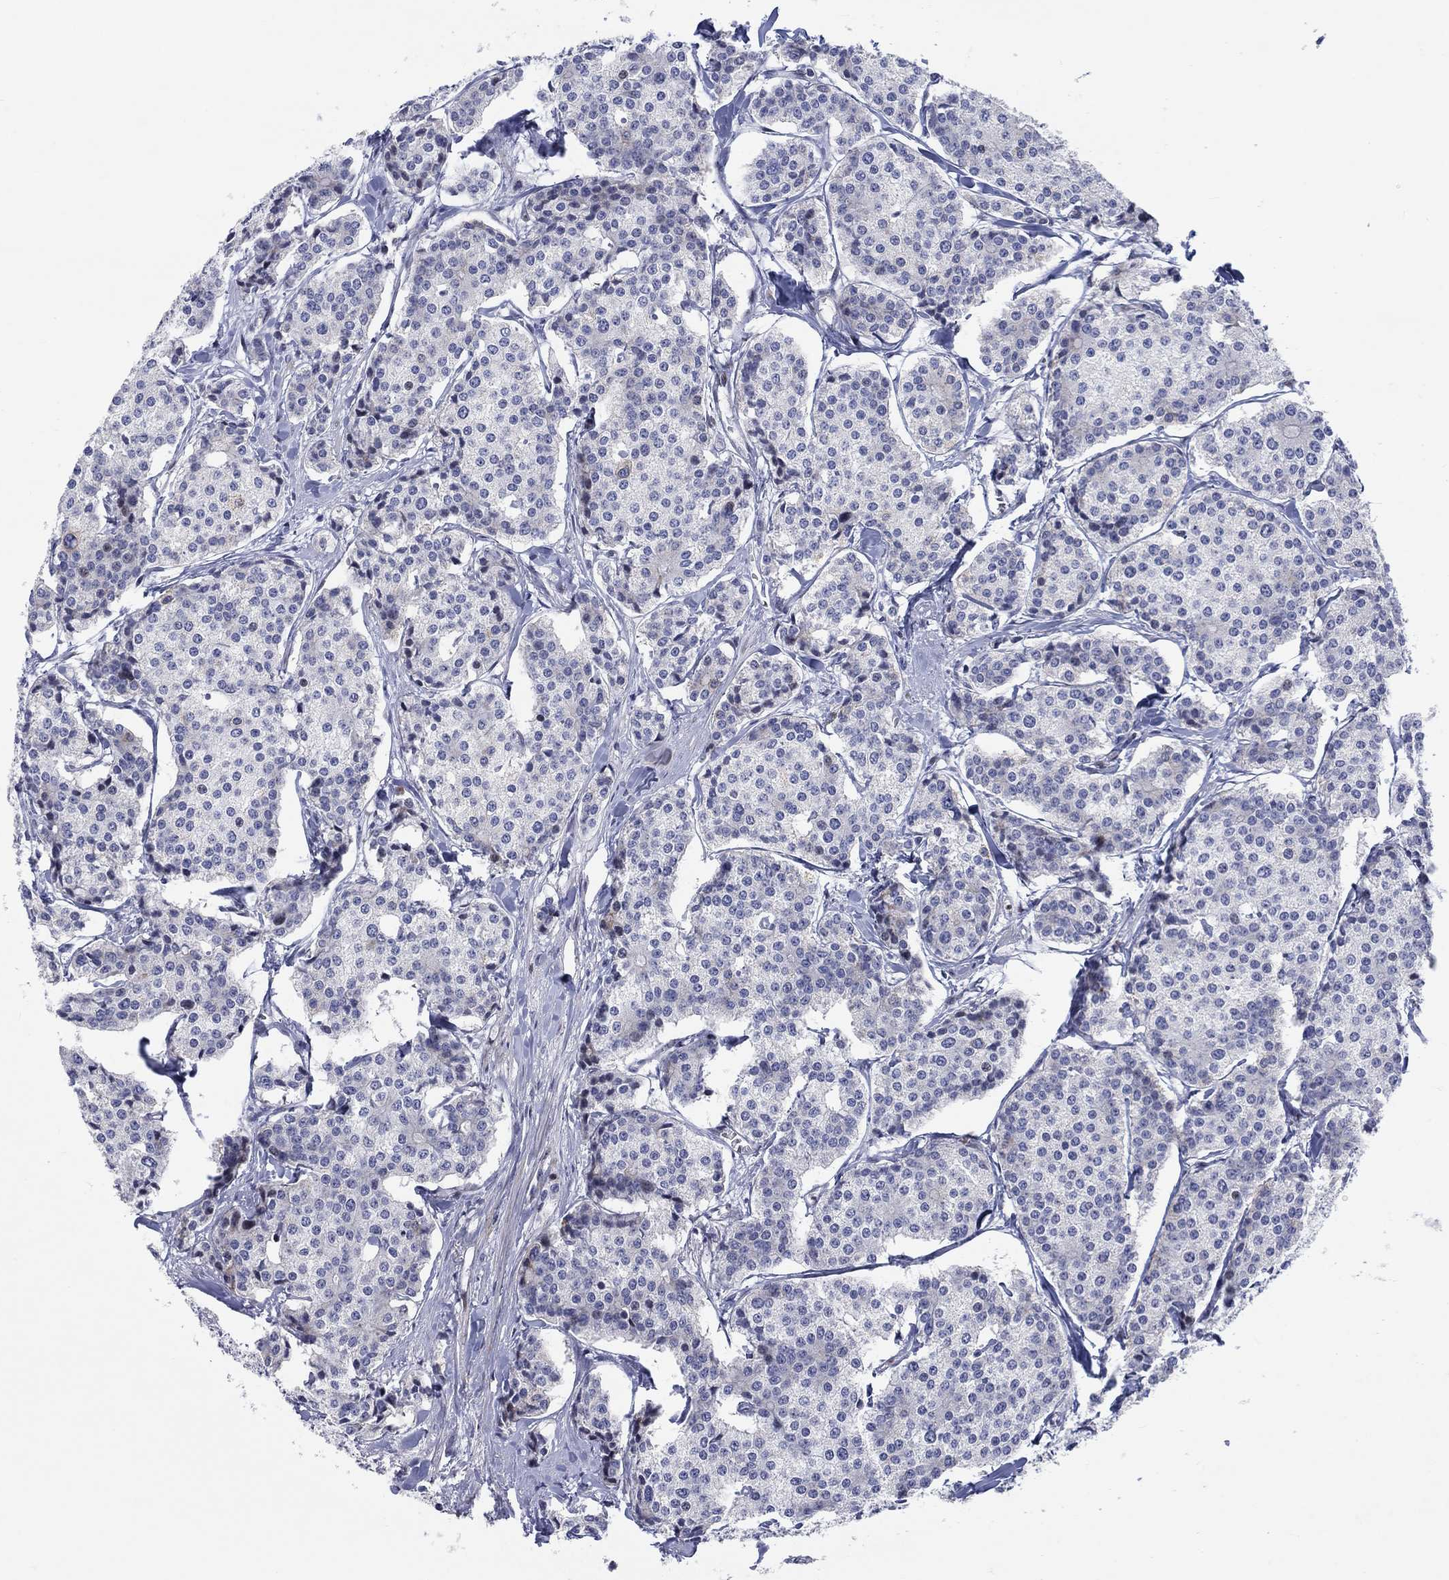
{"staining": {"intensity": "negative", "quantity": "none", "location": "none"}, "tissue": "carcinoid", "cell_type": "Tumor cells", "image_type": "cancer", "snomed": [{"axis": "morphology", "description": "Carcinoid, malignant, NOS"}, {"axis": "topography", "description": "Small intestine"}], "caption": "There is no significant staining in tumor cells of malignant carcinoid.", "gene": "ARHGAP36", "patient": {"sex": "female", "age": 65}}